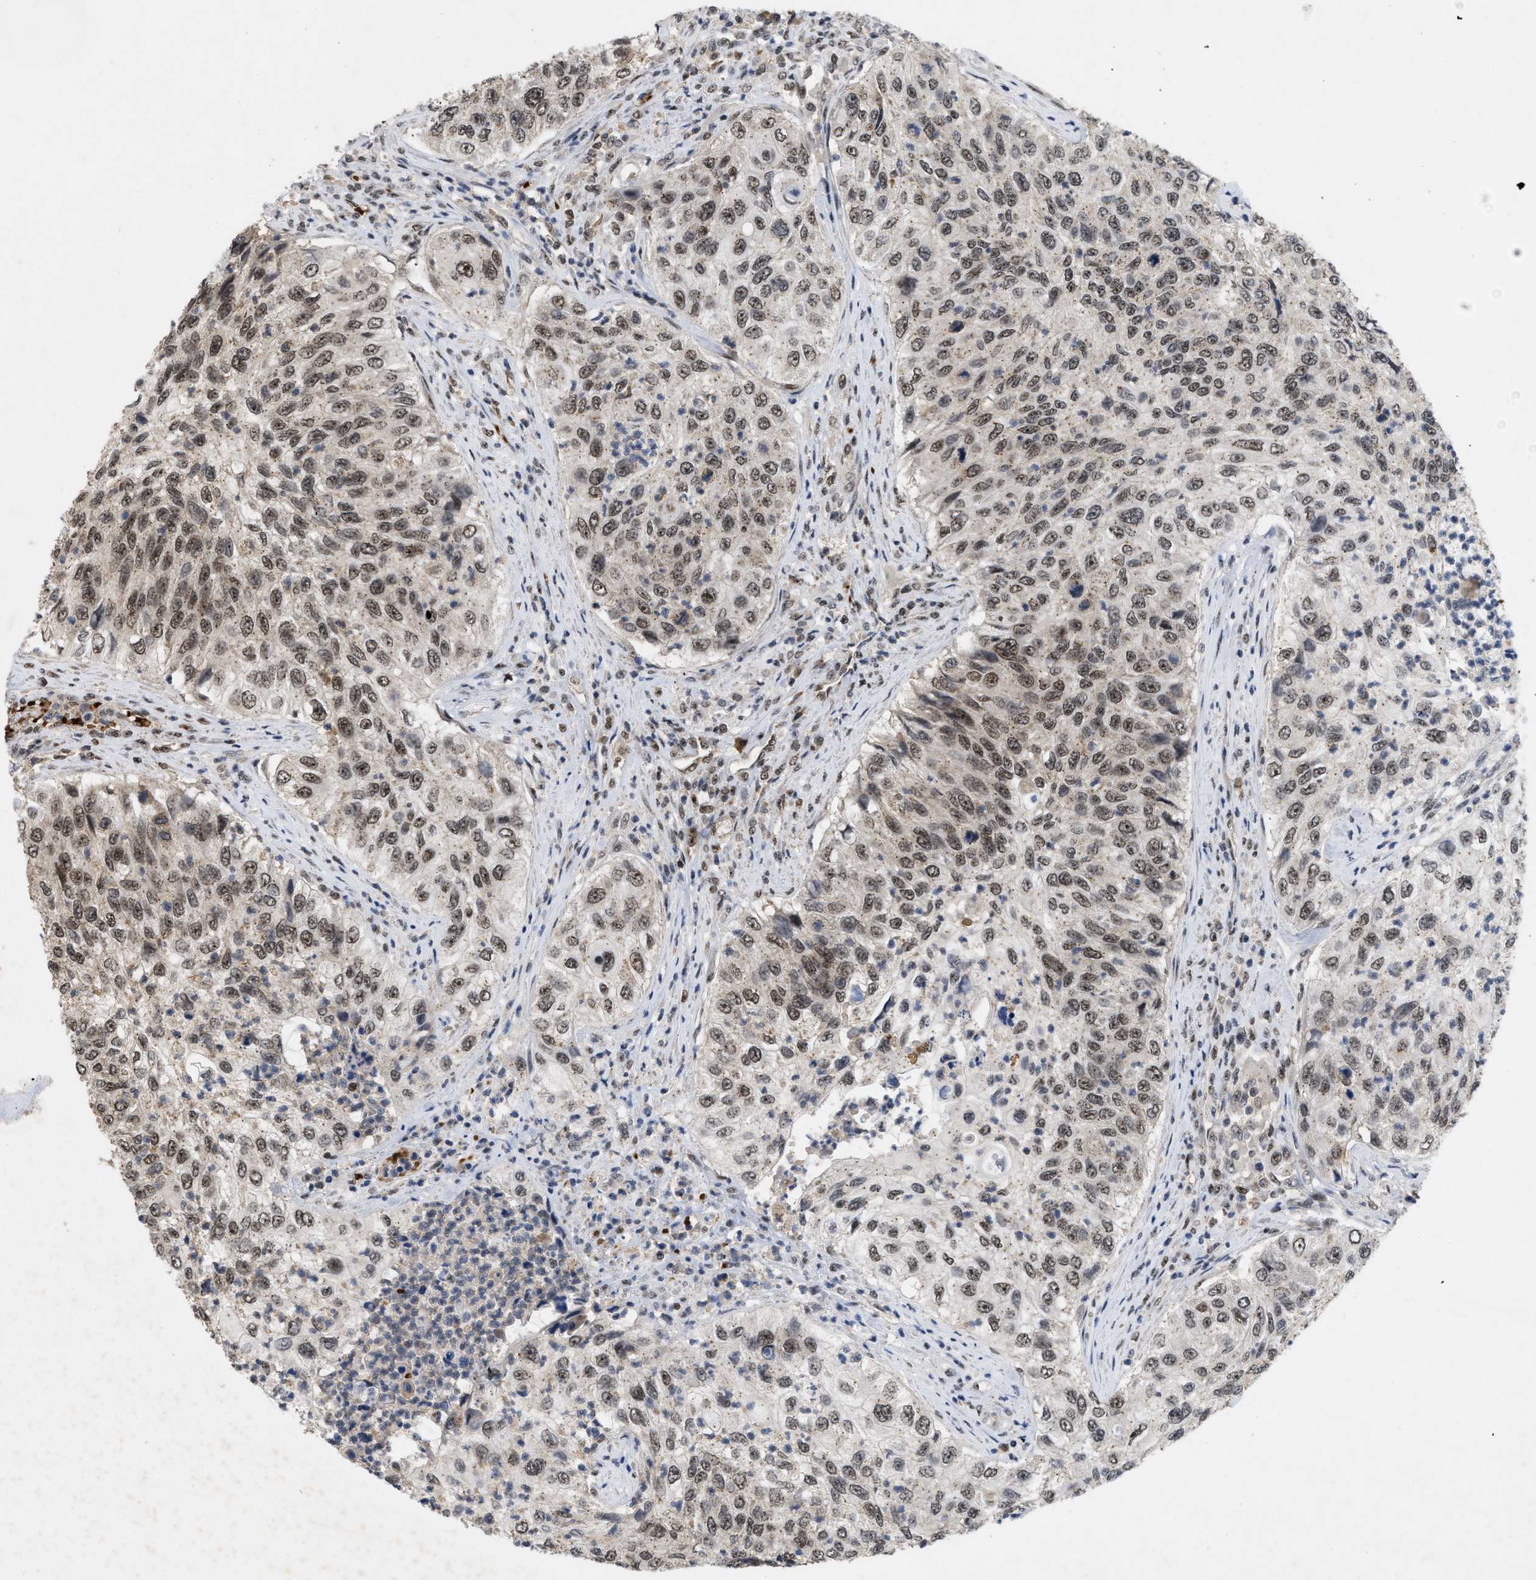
{"staining": {"intensity": "moderate", "quantity": ">75%", "location": "nuclear"}, "tissue": "urothelial cancer", "cell_type": "Tumor cells", "image_type": "cancer", "snomed": [{"axis": "morphology", "description": "Urothelial carcinoma, High grade"}, {"axis": "topography", "description": "Urinary bladder"}], "caption": "Protein staining of urothelial carcinoma (high-grade) tissue exhibits moderate nuclear positivity in approximately >75% of tumor cells.", "gene": "ZNF346", "patient": {"sex": "female", "age": 60}}